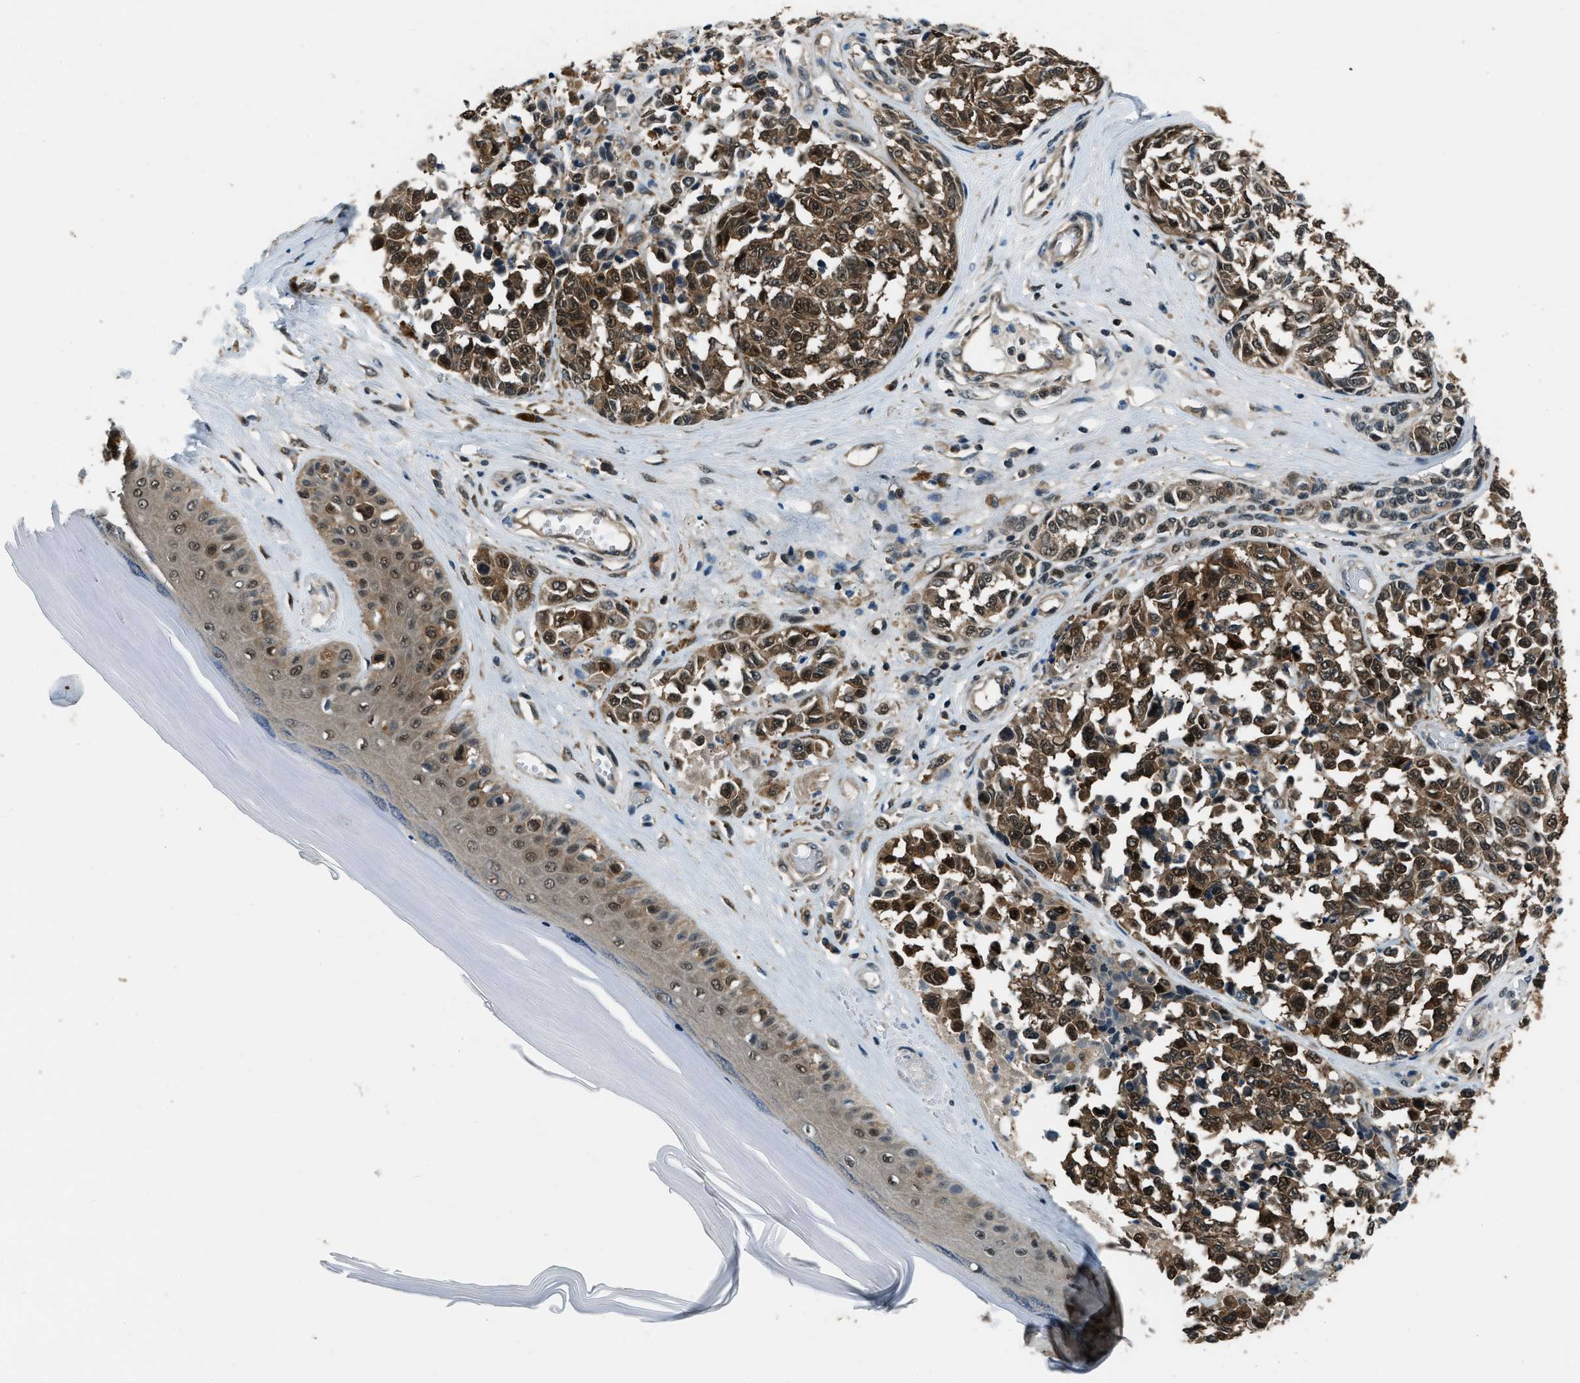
{"staining": {"intensity": "strong", "quantity": ">75%", "location": "cytoplasmic/membranous,nuclear"}, "tissue": "melanoma", "cell_type": "Tumor cells", "image_type": "cancer", "snomed": [{"axis": "morphology", "description": "Malignant melanoma, NOS"}, {"axis": "topography", "description": "Skin"}], "caption": "Immunohistochemistry photomicrograph of neoplastic tissue: melanoma stained using IHC demonstrates high levels of strong protein expression localized specifically in the cytoplasmic/membranous and nuclear of tumor cells, appearing as a cytoplasmic/membranous and nuclear brown color.", "gene": "NUDCD3", "patient": {"sex": "female", "age": 64}}